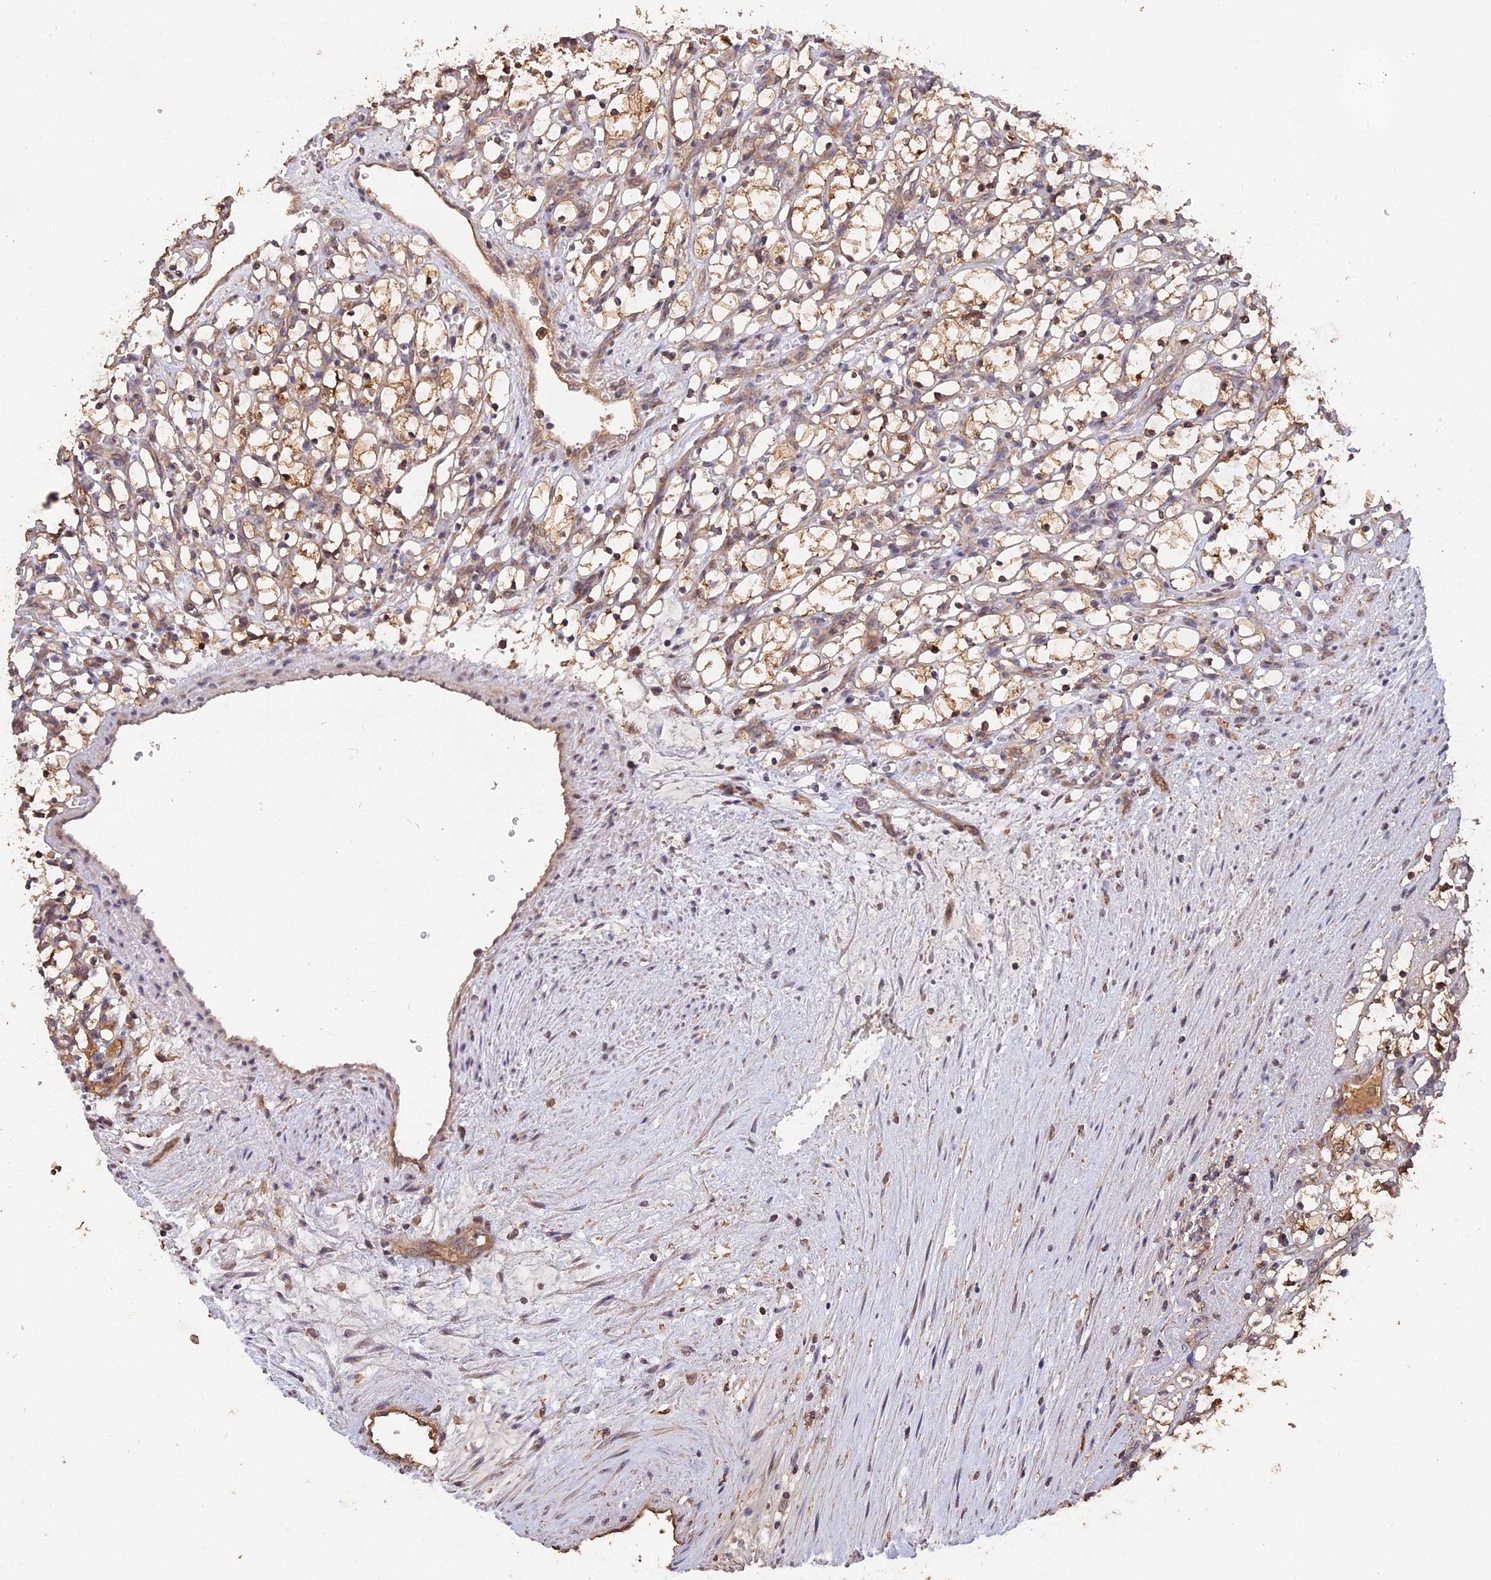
{"staining": {"intensity": "moderate", "quantity": ">75%", "location": "cytoplasmic/membranous"}, "tissue": "renal cancer", "cell_type": "Tumor cells", "image_type": "cancer", "snomed": [{"axis": "morphology", "description": "Adenocarcinoma, NOS"}, {"axis": "topography", "description": "Kidney"}], "caption": "Immunohistochemistry image of human adenocarcinoma (renal) stained for a protein (brown), which shows medium levels of moderate cytoplasmic/membranous staining in about >75% of tumor cells.", "gene": "RASAL1", "patient": {"sex": "female", "age": 69}}